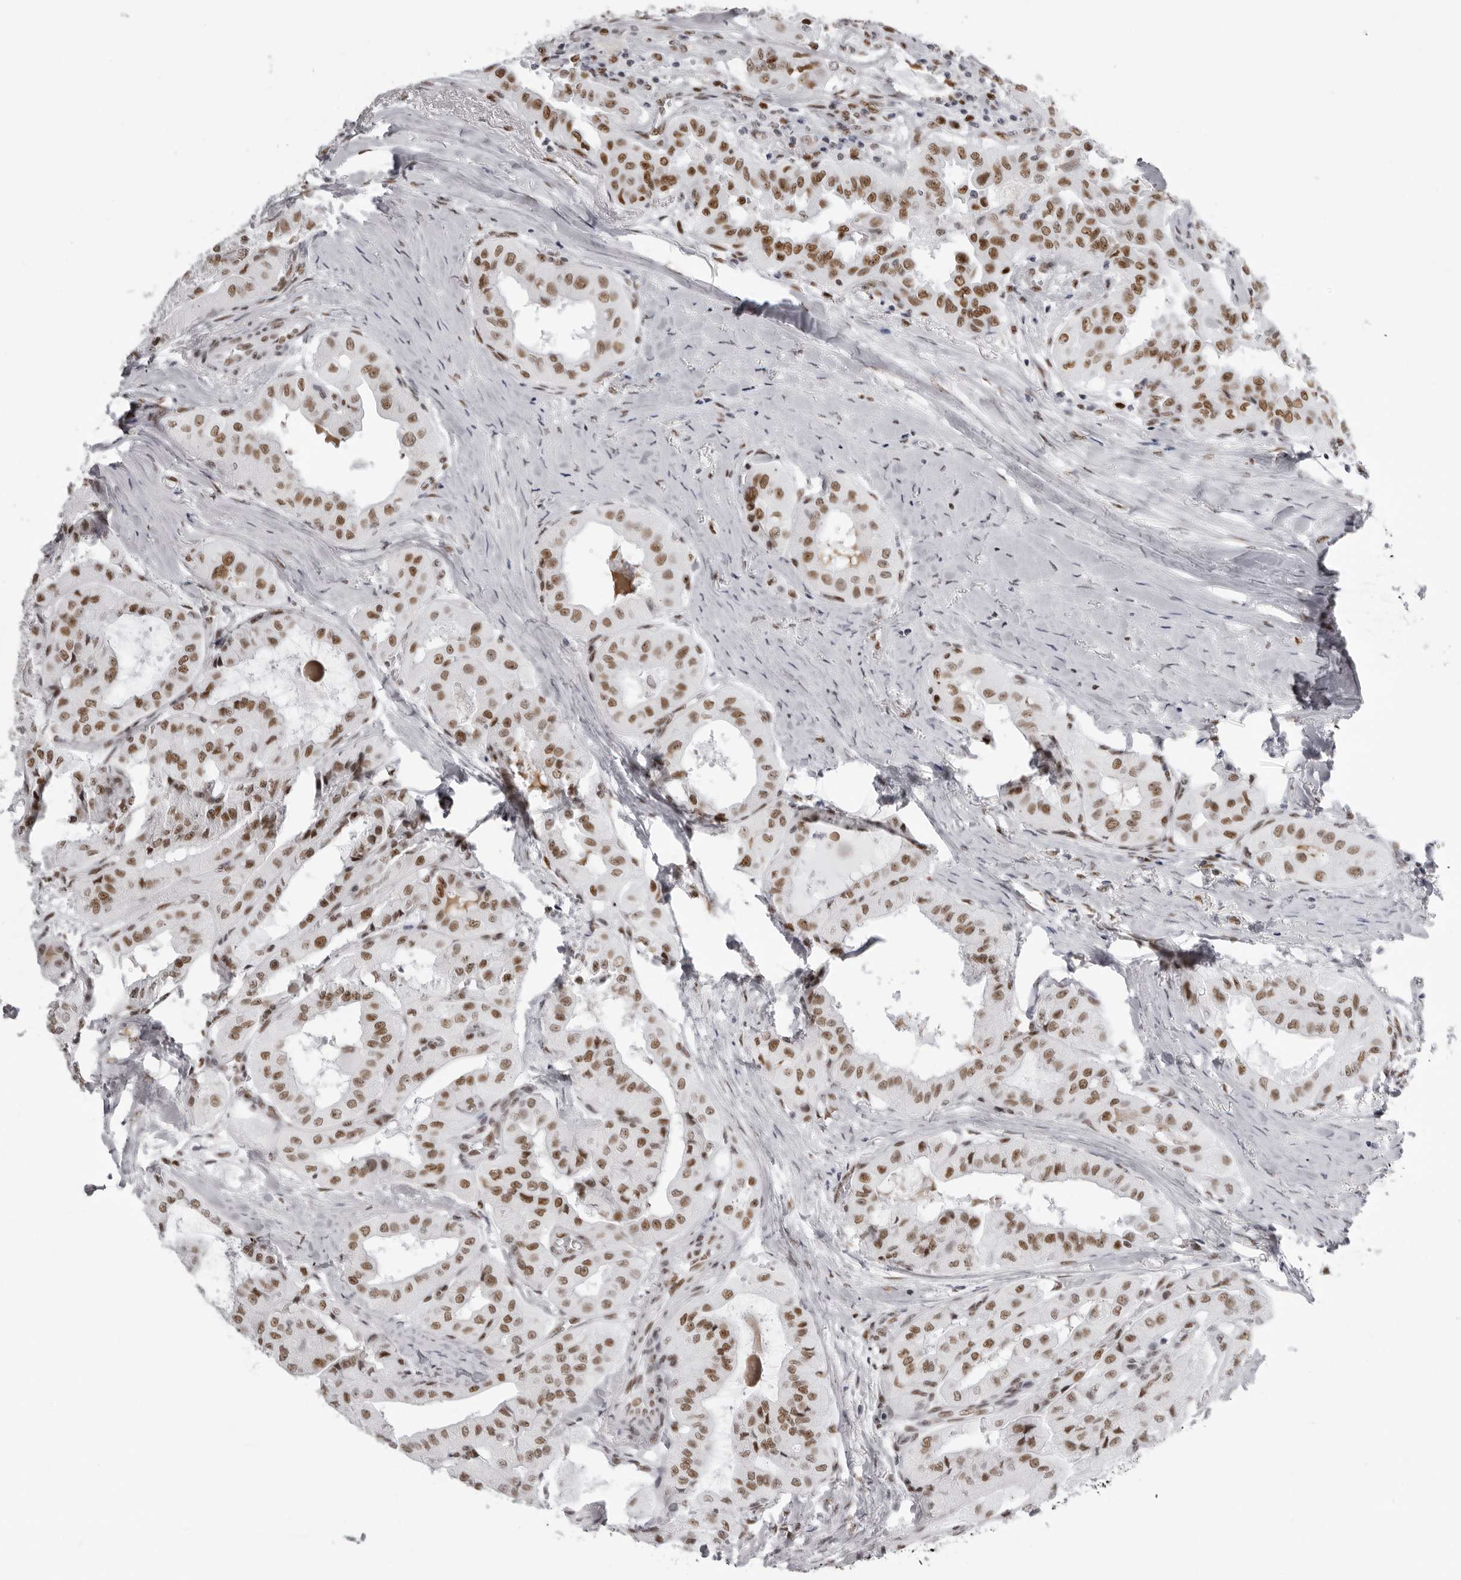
{"staining": {"intensity": "moderate", "quantity": ">75%", "location": "nuclear"}, "tissue": "thyroid cancer", "cell_type": "Tumor cells", "image_type": "cancer", "snomed": [{"axis": "morphology", "description": "Papillary adenocarcinoma, NOS"}, {"axis": "topography", "description": "Thyroid gland"}], "caption": "Thyroid cancer was stained to show a protein in brown. There is medium levels of moderate nuclear expression in about >75% of tumor cells.", "gene": "IRF2BP2", "patient": {"sex": "female", "age": 59}}